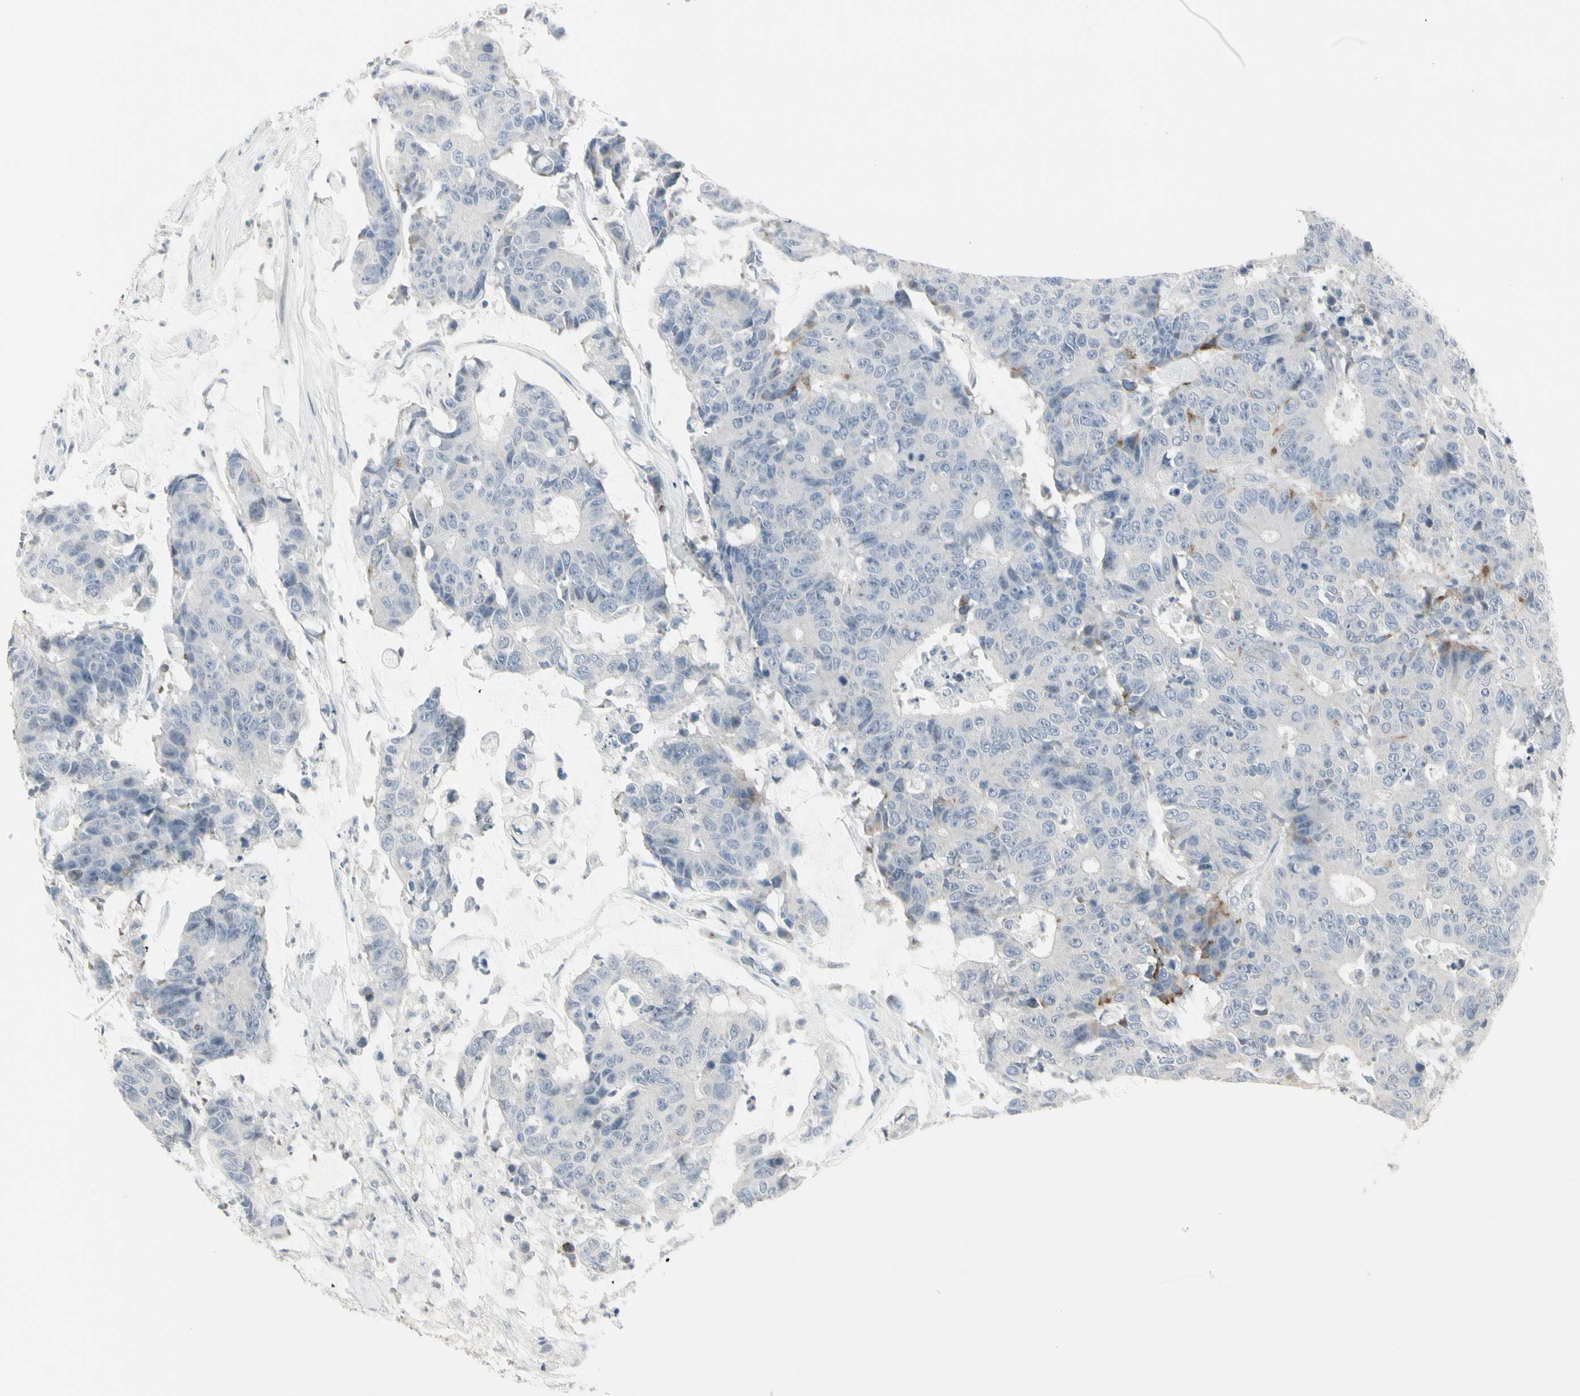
{"staining": {"intensity": "negative", "quantity": "none", "location": "none"}, "tissue": "colorectal cancer", "cell_type": "Tumor cells", "image_type": "cancer", "snomed": [{"axis": "morphology", "description": "Adenocarcinoma, NOS"}, {"axis": "topography", "description": "Colon"}], "caption": "The micrograph exhibits no significant expression in tumor cells of colorectal cancer (adenocarcinoma).", "gene": "DMPK", "patient": {"sex": "female", "age": 86}}